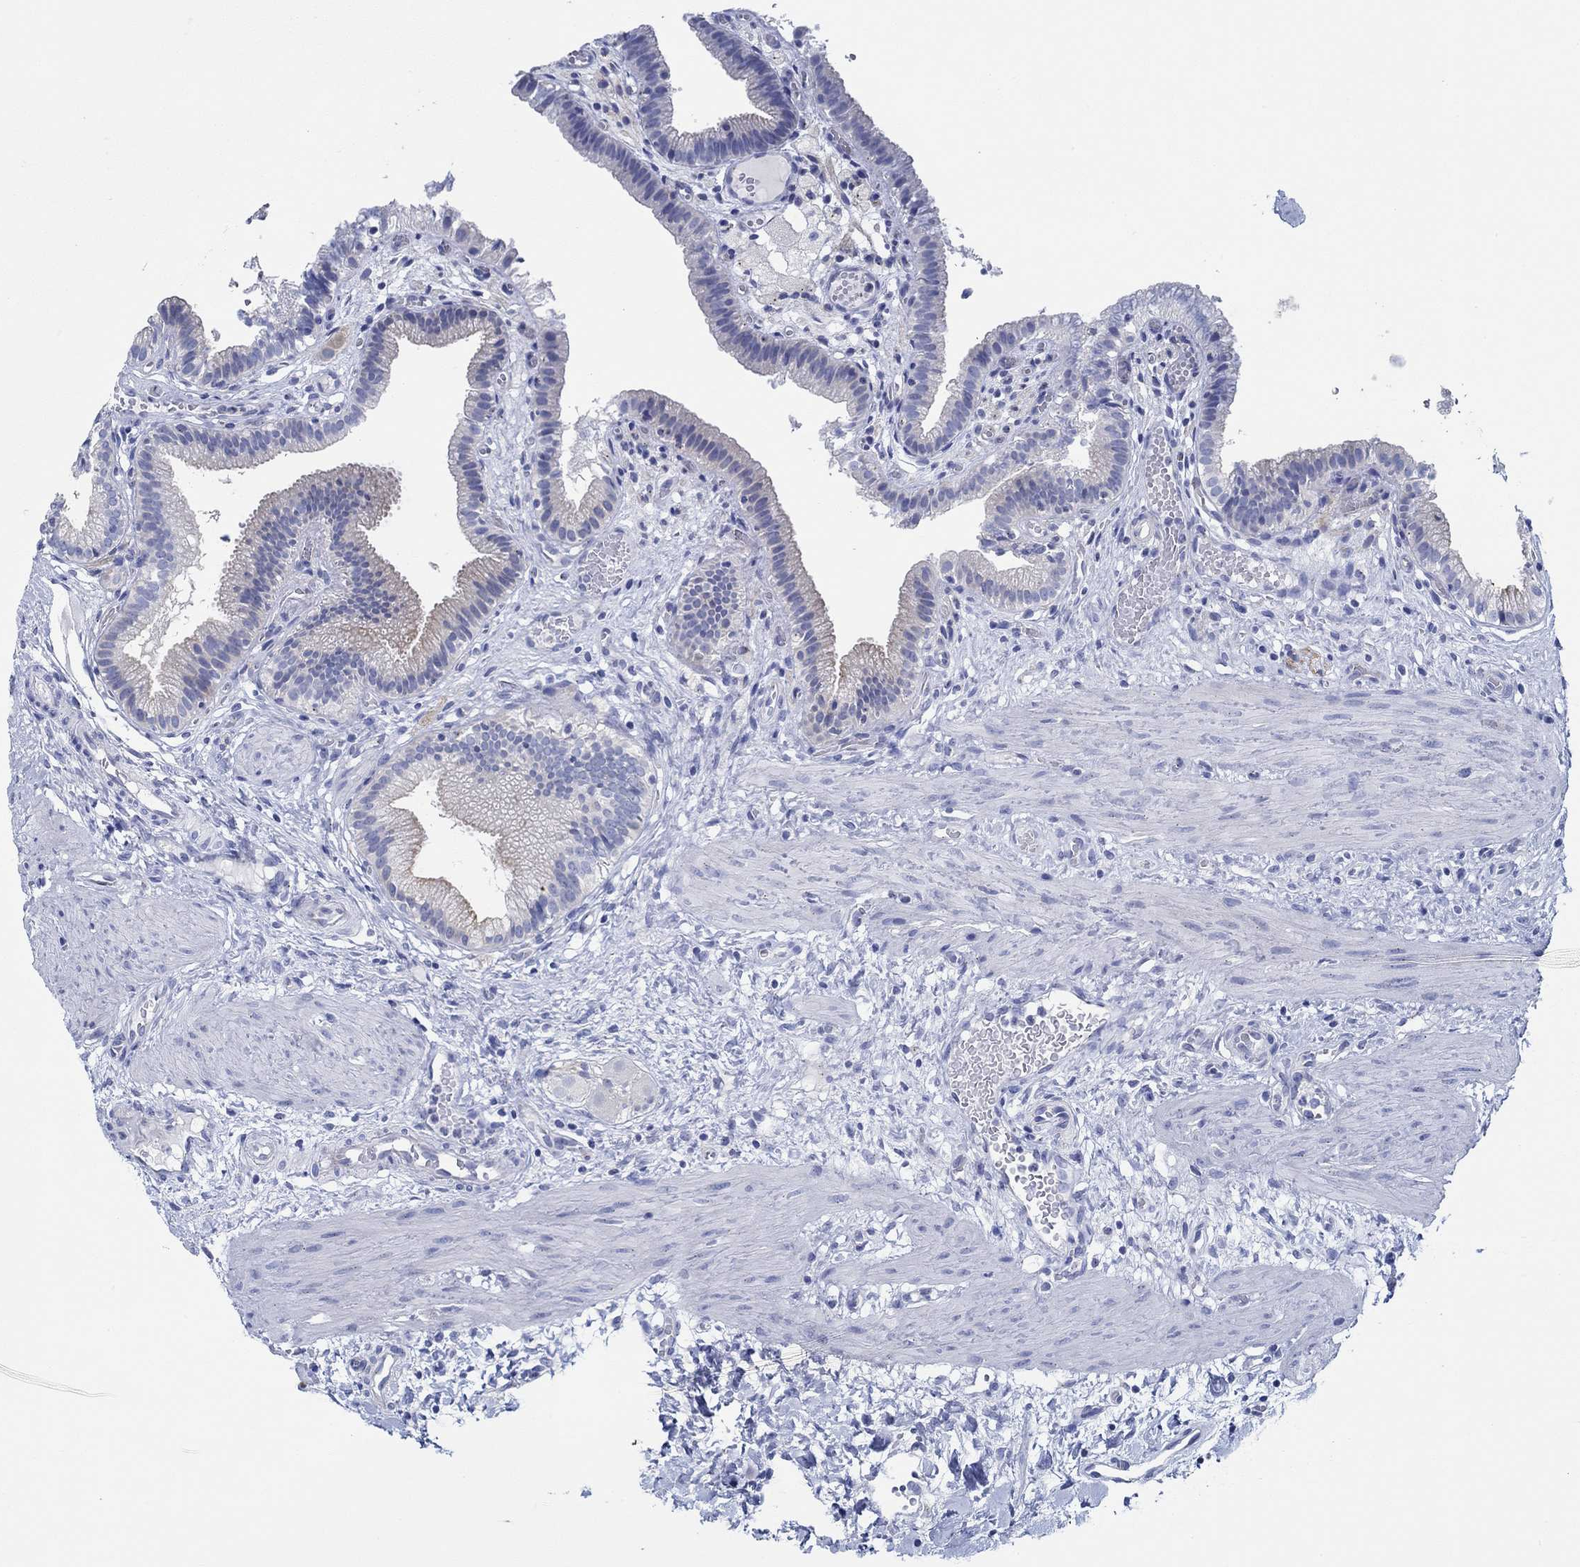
{"staining": {"intensity": "negative", "quantity": "none", "location": "none"}, "tissue": "gallbladder", "cell_type": "Glandular cells", "image_type": "normal", "snomed": [{"axis": "morphology", "description": "Normal tissue, NOS"}, {"axis": "topography", "description": "Gallbladder"}], "caption": "Immunohistochemistry (IHC) of normal human gallbladder demonstrates no staining in glandular cells.", "gene": "IGFBP6", "patient": {"sex": "female", "age": 24}}